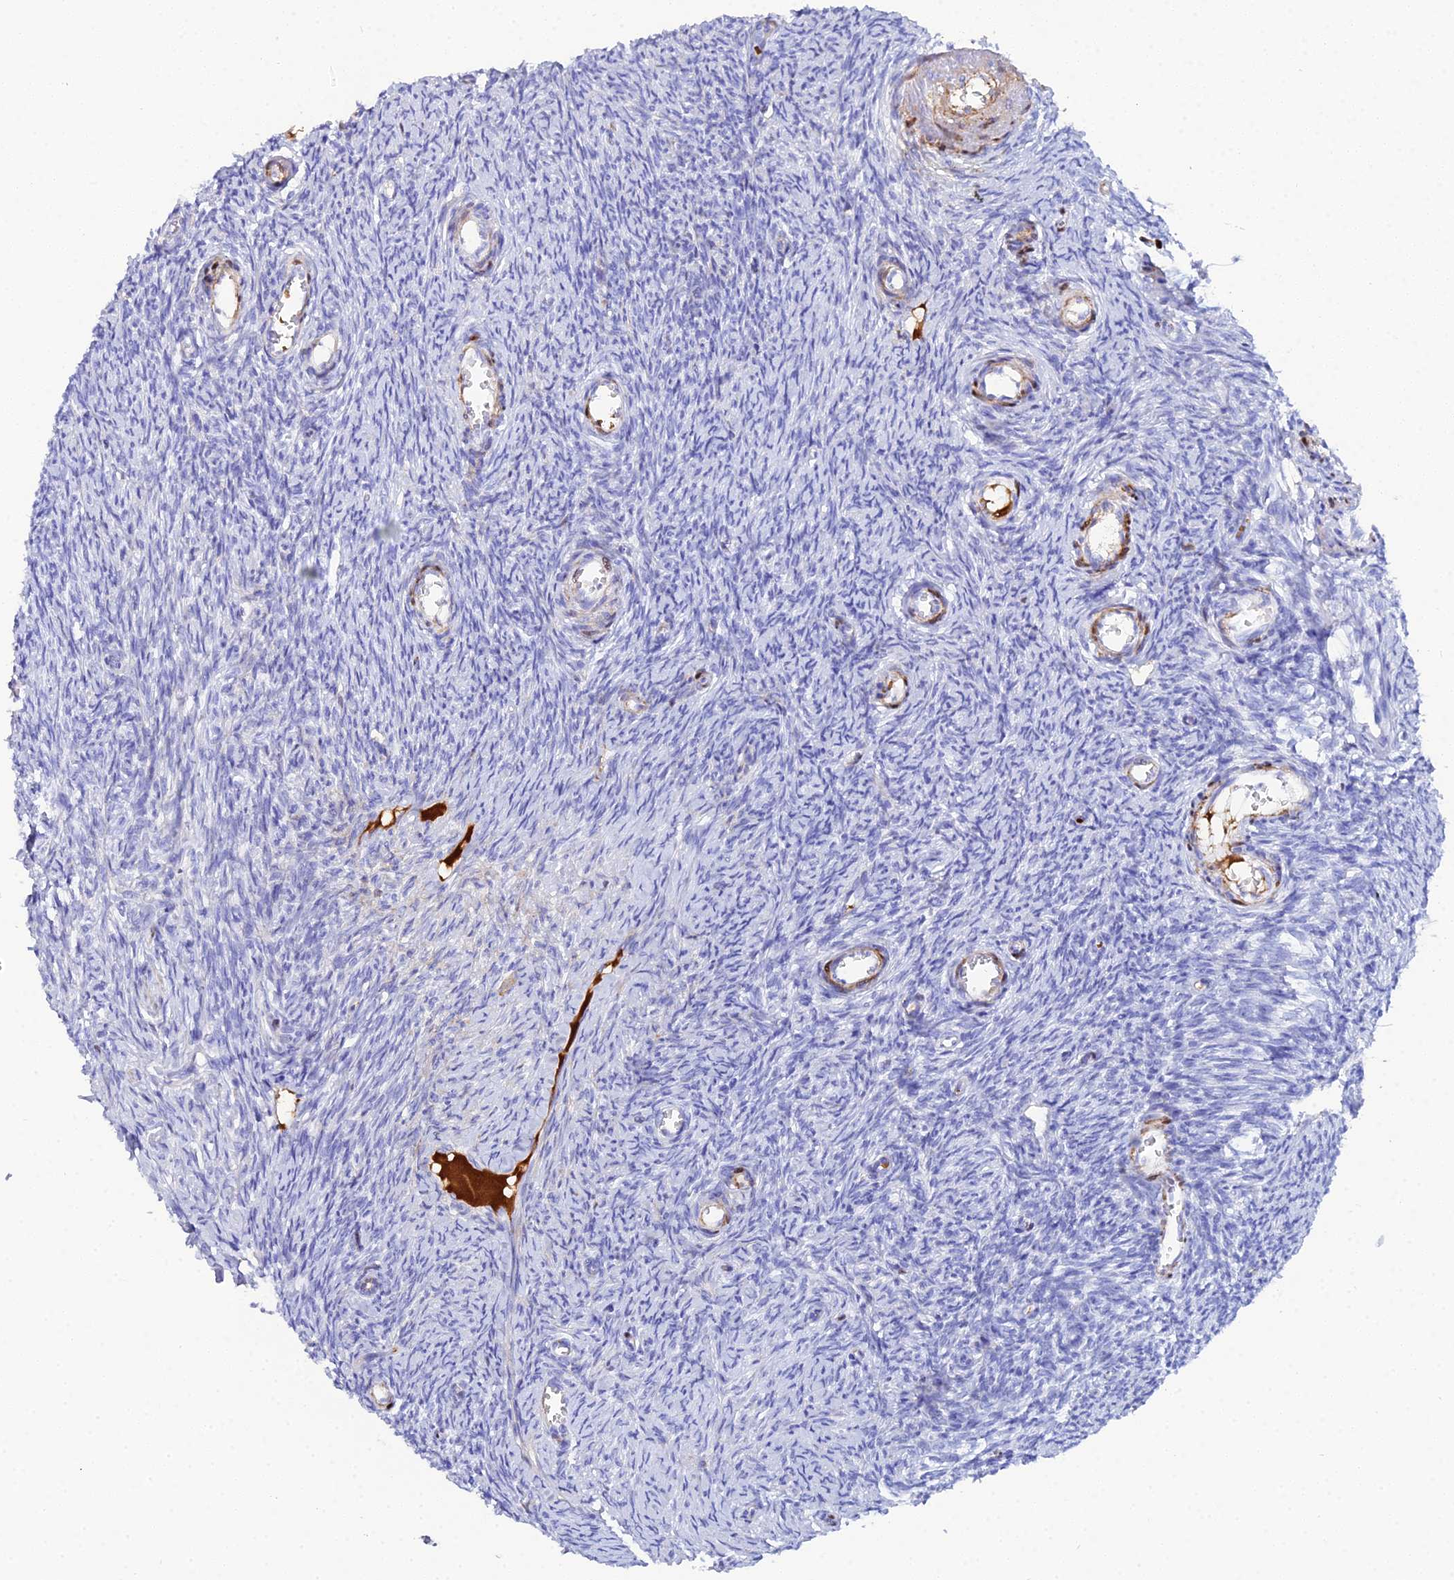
{"staining": {"intensity": "negative", "quantity": "none", "location": "none"}, "tissue": "ovary", "cell_type": "Ovarian stroma cells", "image_type": "normal", "snomed": [{"axis": "morphology", "description": "Normal tissue, NOS"}, {"axis": "topography", "description": "Ovary"}], "caption": "Immunohistochemical staining of unremarkable human ovary demonstrates no significant expression in ovarian stroma cells.", "gene": "CELA3A", "patient": {"sex": "female", "age": 44}}